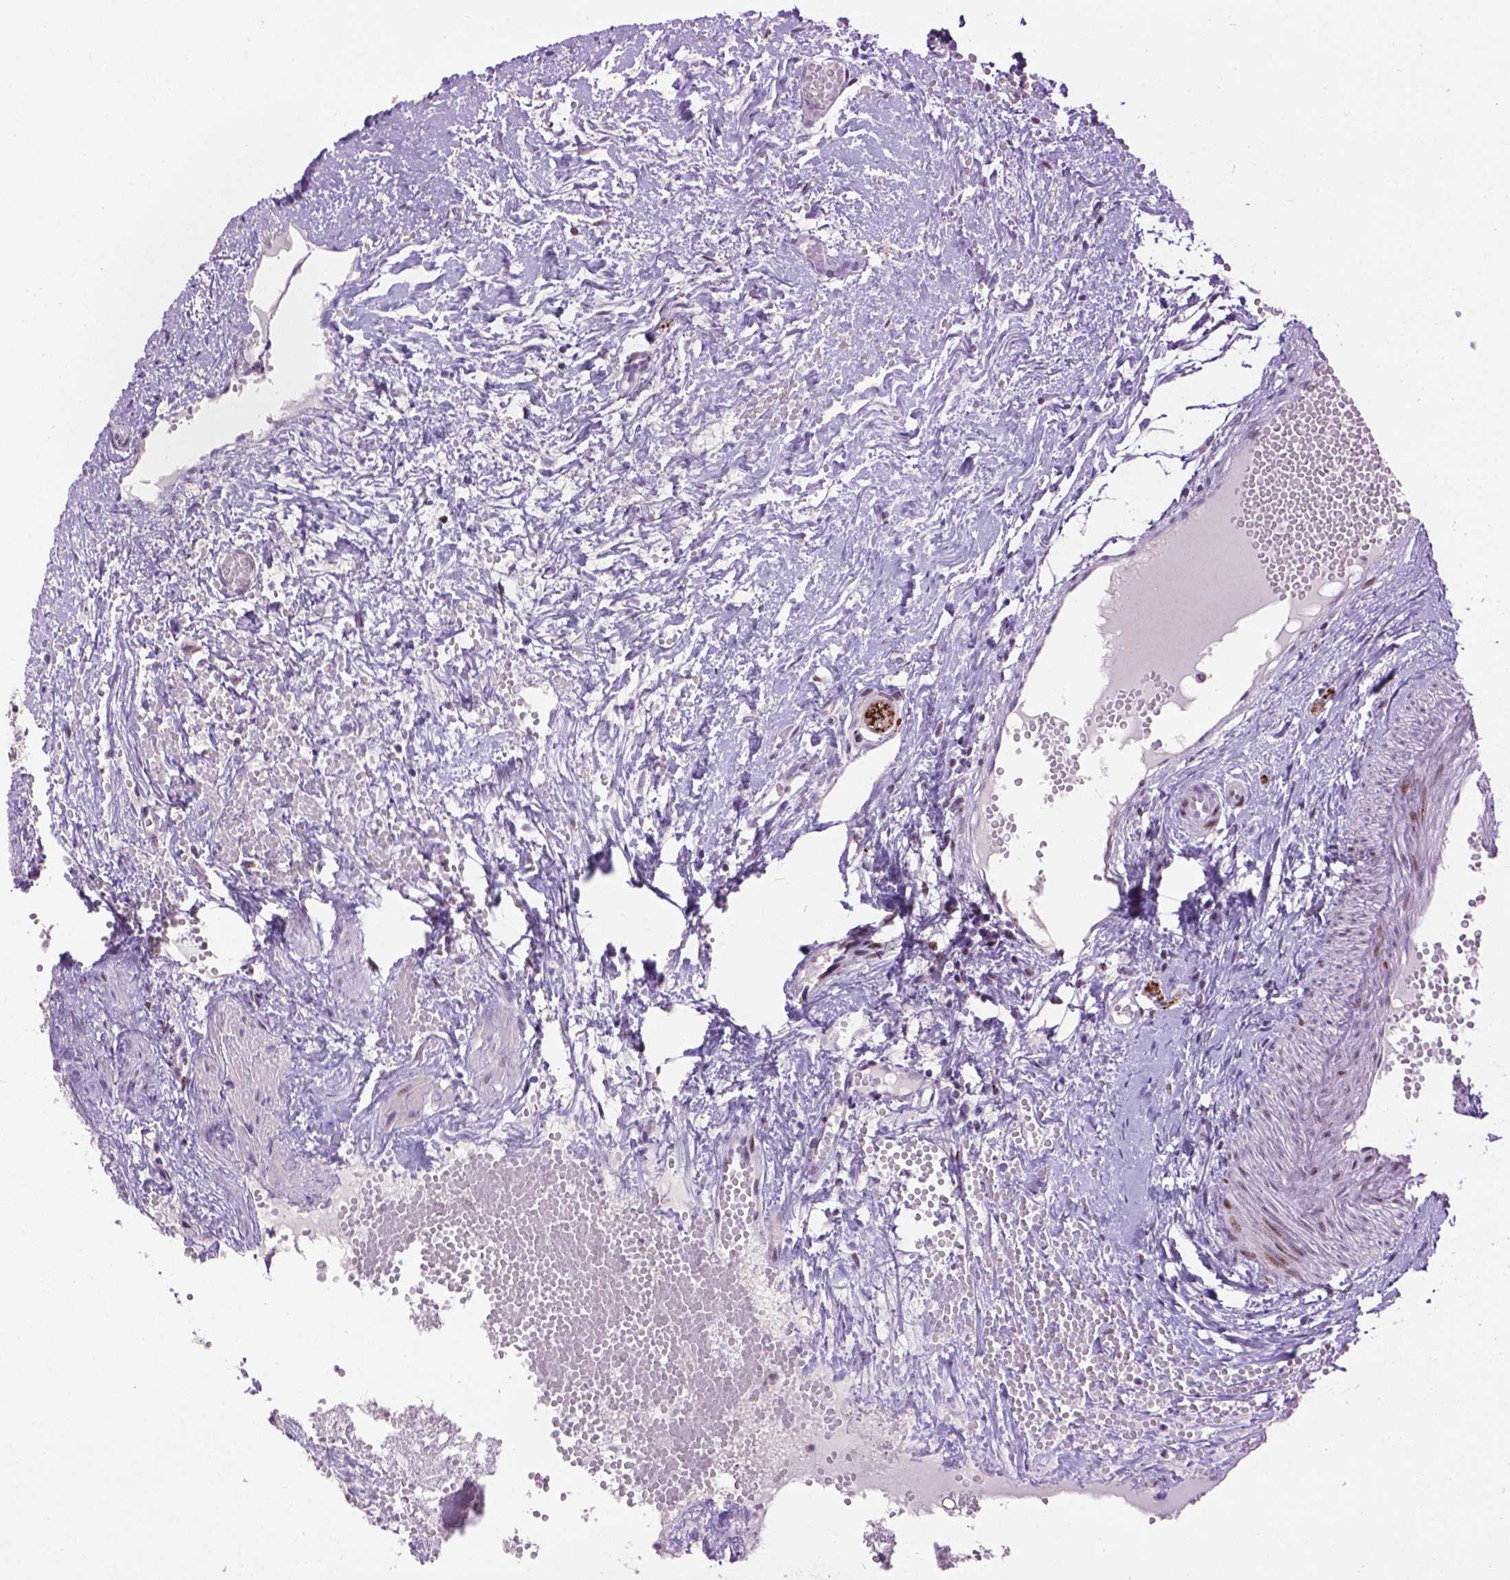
{"staining": {"intensity": "negative", "quantity": "none", "location": "none"}, "tissue": "ovary", "cell_type": "Follicle cells", "image_type": "normal", "snomed": [{"axis": "morphology", "description": "Normal tissue, NOS"}, {"axis": "topography", "description": "Ovary"}], "caption": "Immunohistochemical staining of unremarkable human ovary demonstrates no significant staining in follicle cells. The staining is performed using DAB (3,3'-diaminobenzidine) brown chromogen with nuclei counter-stained in using hematoxylin.", "gene": "TH", "patient": {"sex": "female", "age": 46}}